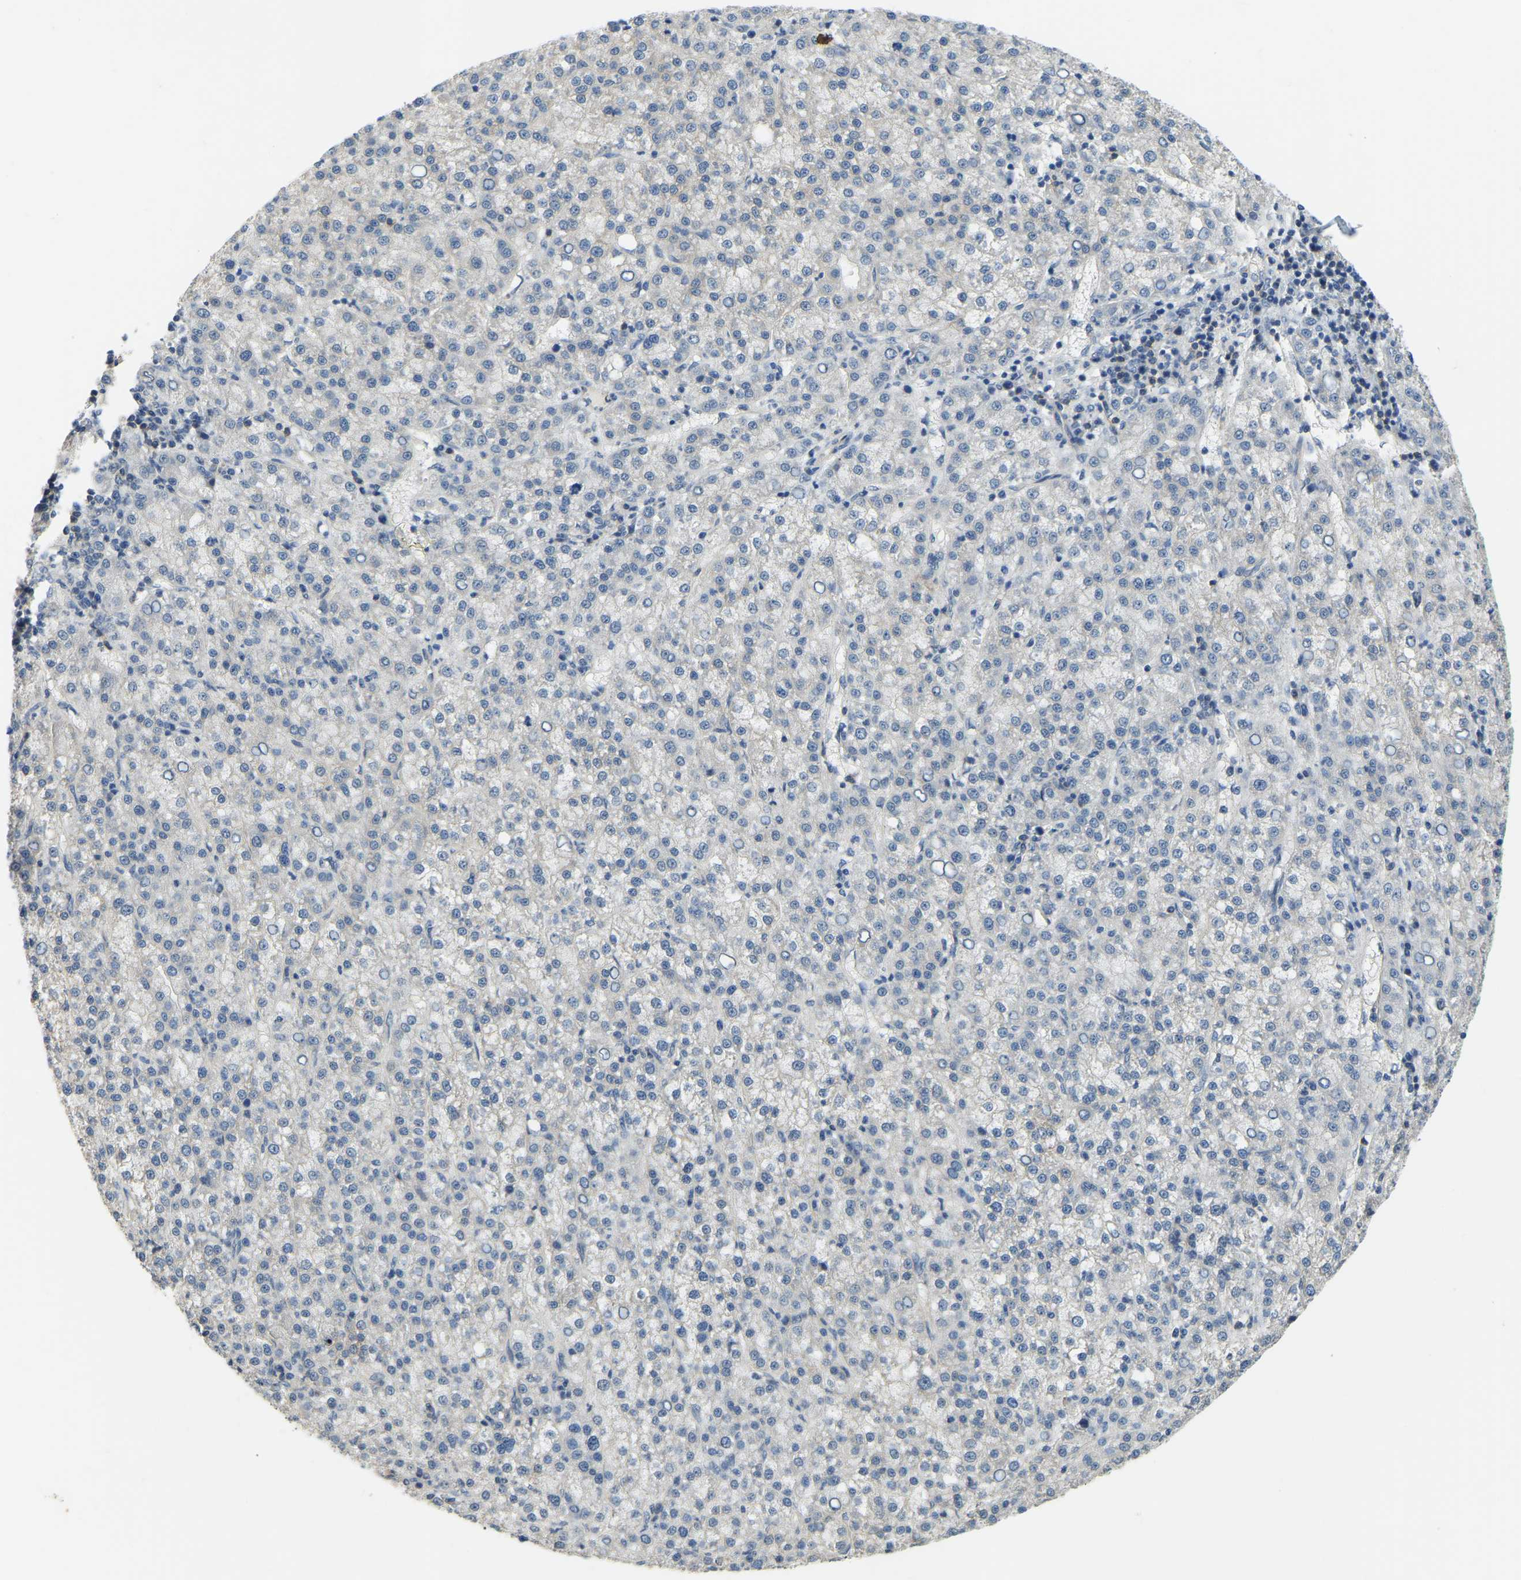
{"staining": {"intensity": "negative", "quantity": "none", "location": "none"}, "tissue": "liver cancer", "cell_type": "Tumor cells", "image_type": "cancer", "snomed": [{"axis": "morphology", "description": "Carcinoma, Hepatocellular, NOS"}, {"axis": "topography", "description": "Liver"}], "caption": "A micrograph of liver cancer (hepatocellular carcinoma) stained for a protein exhibits no brown staining in tumor cells. (DAB IHC with hematoxylin counter stain).", "gene": "AHNAK", "patient": {"sex": "female", "age": 58}}